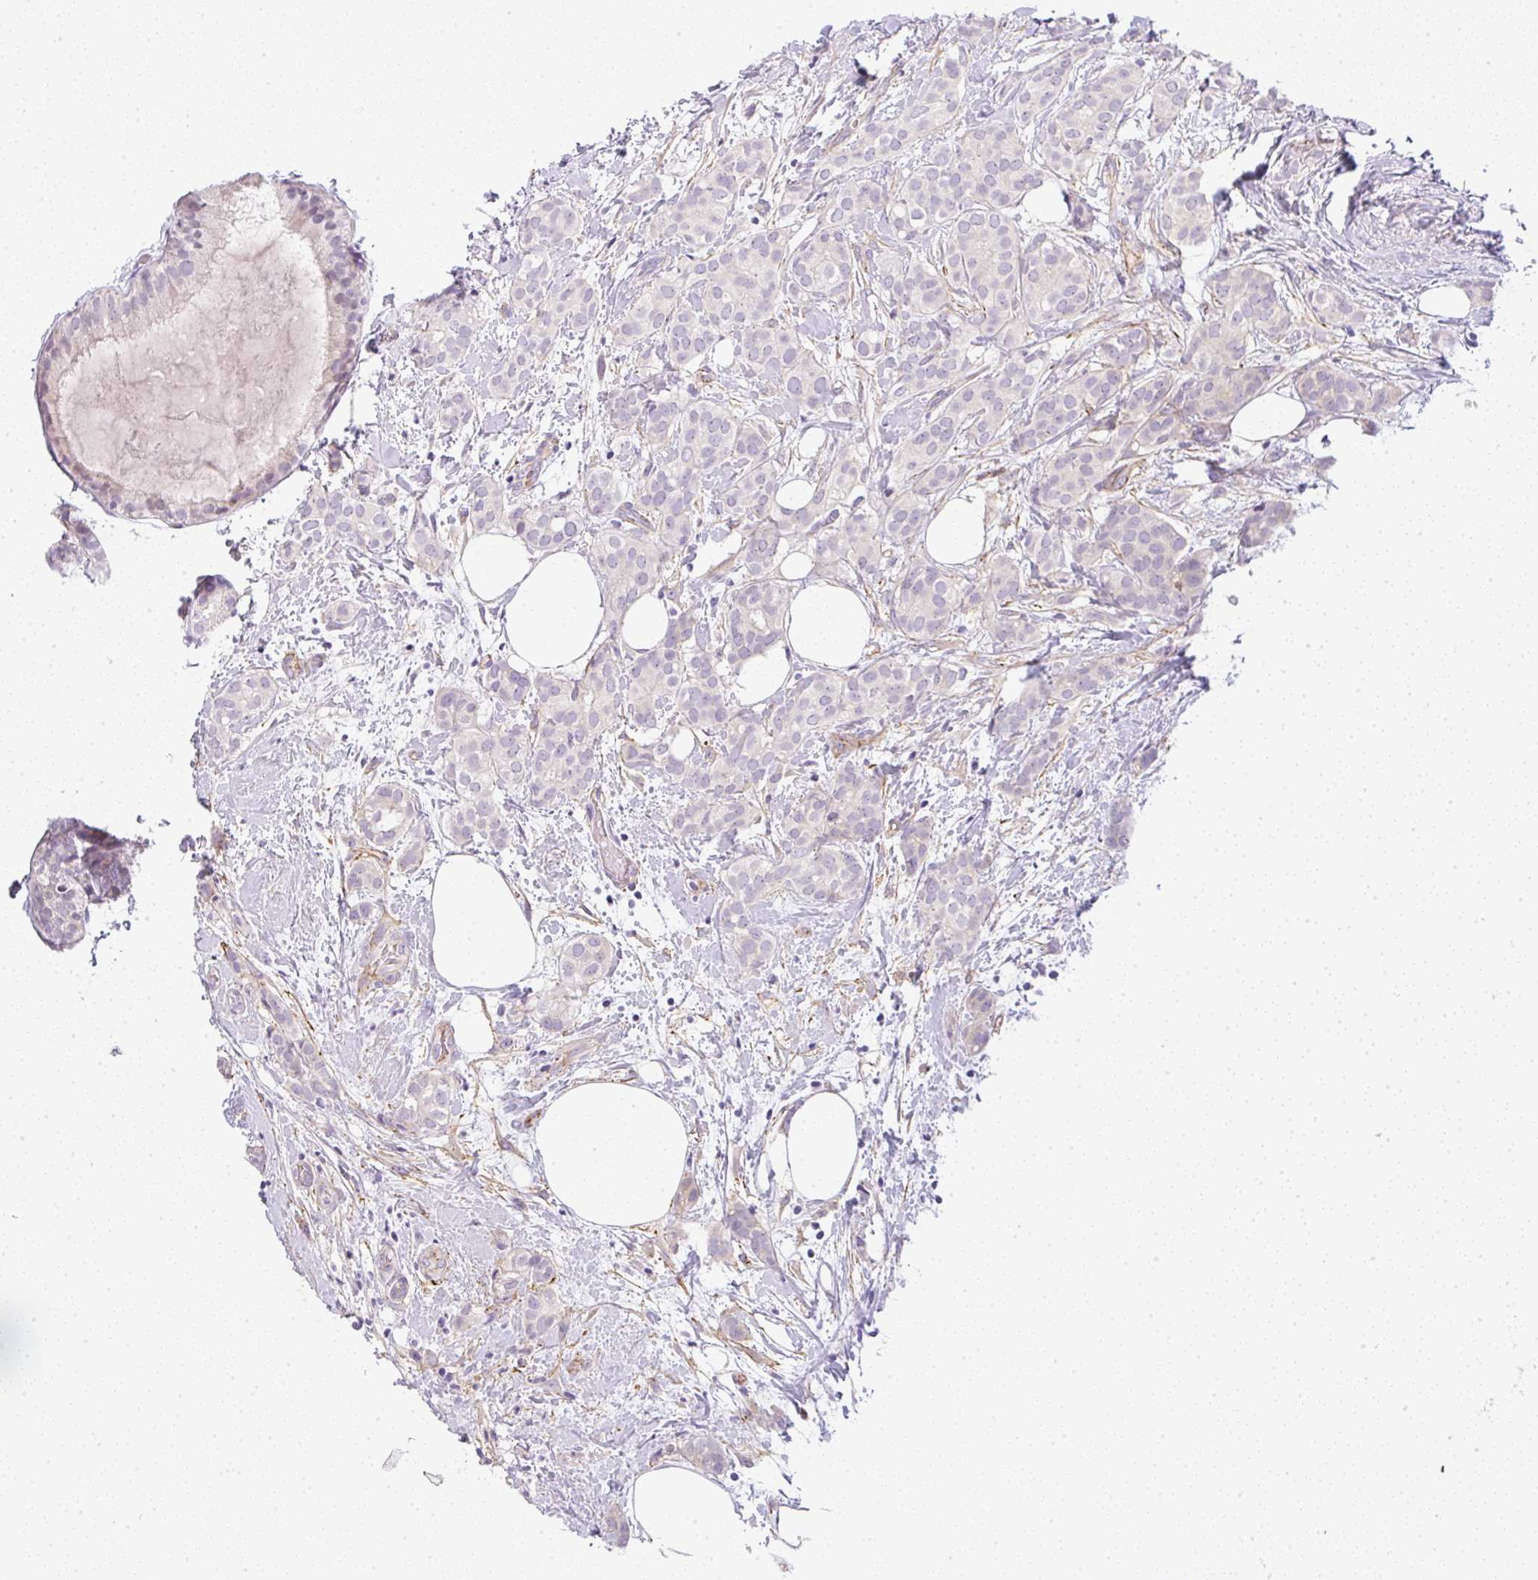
{"staining": {"intensity": "negative", "quantity": "none", "location": "none"}, "tissue": "breast cancer", "cell_type": "Tumor cells", "image_type": "cancer", "snomed": [{"axis": "morphology", "description": "Duct carcinoma"}, {"axis": "topography", "description": "Breast"}], "caption": "Image shows no protein positivity in tumor cells of invasive ductal carcinoma (breast) tissue. (Immunohistochemistry (ihc), brightfield microscopy, high magnification).", "gene": "LPAR4", "patient": {"sex": "female", "age": 73}}